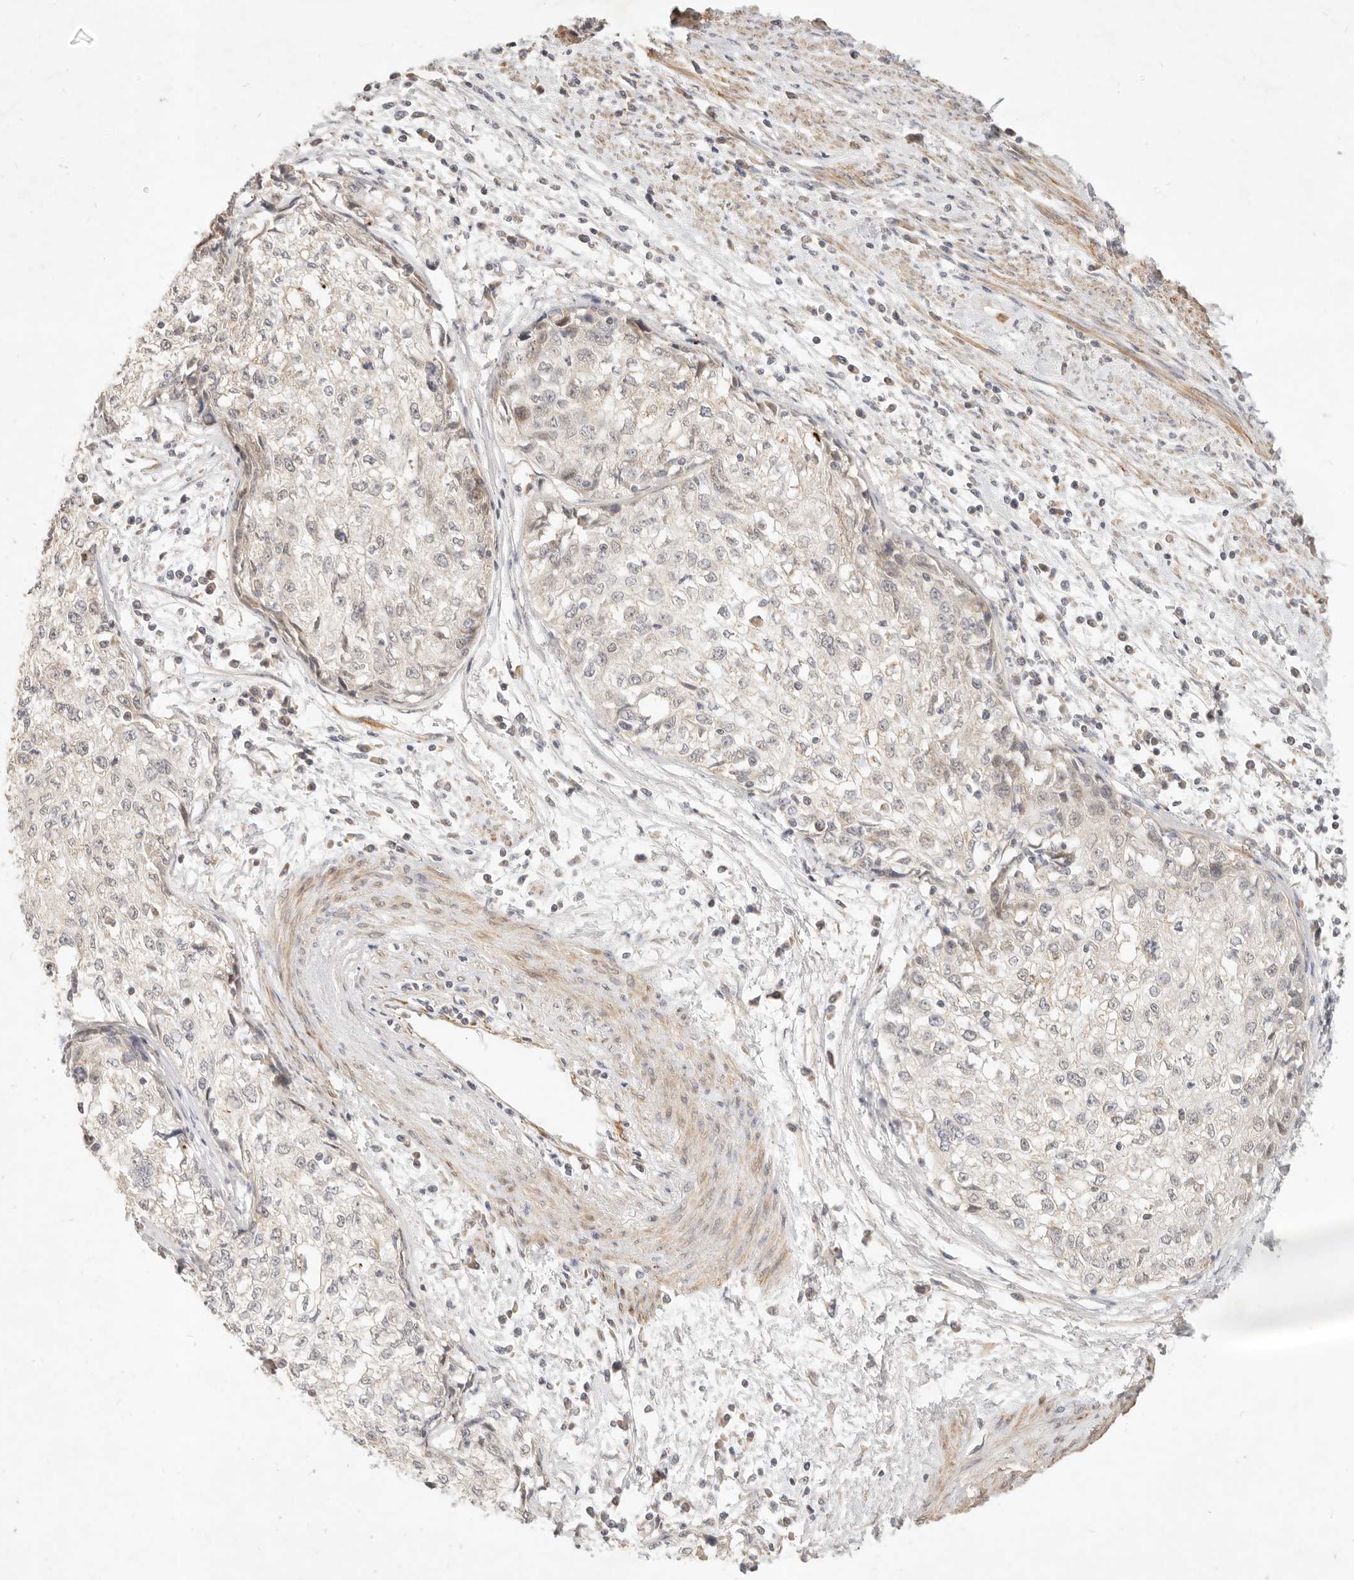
{"staining": {"intensity": "negative", "quantity": "none", "location": "none"}, "tissue": "cervical cancer", "cell_type": "Tumor cells", "image_type": "cancer", "snomed": [{"axis": "morphology", "description": "Squamous cell carcinoma, NOS"}, {"axis": "topography", "description": "Cervix"}], "caption": "The histopathology image exhibits no significant positivity in tumor cells of squamous cell carcinoma (cervical).", "gene": "RUBCNL", "patient": {"sex": "female", "age": 57}}